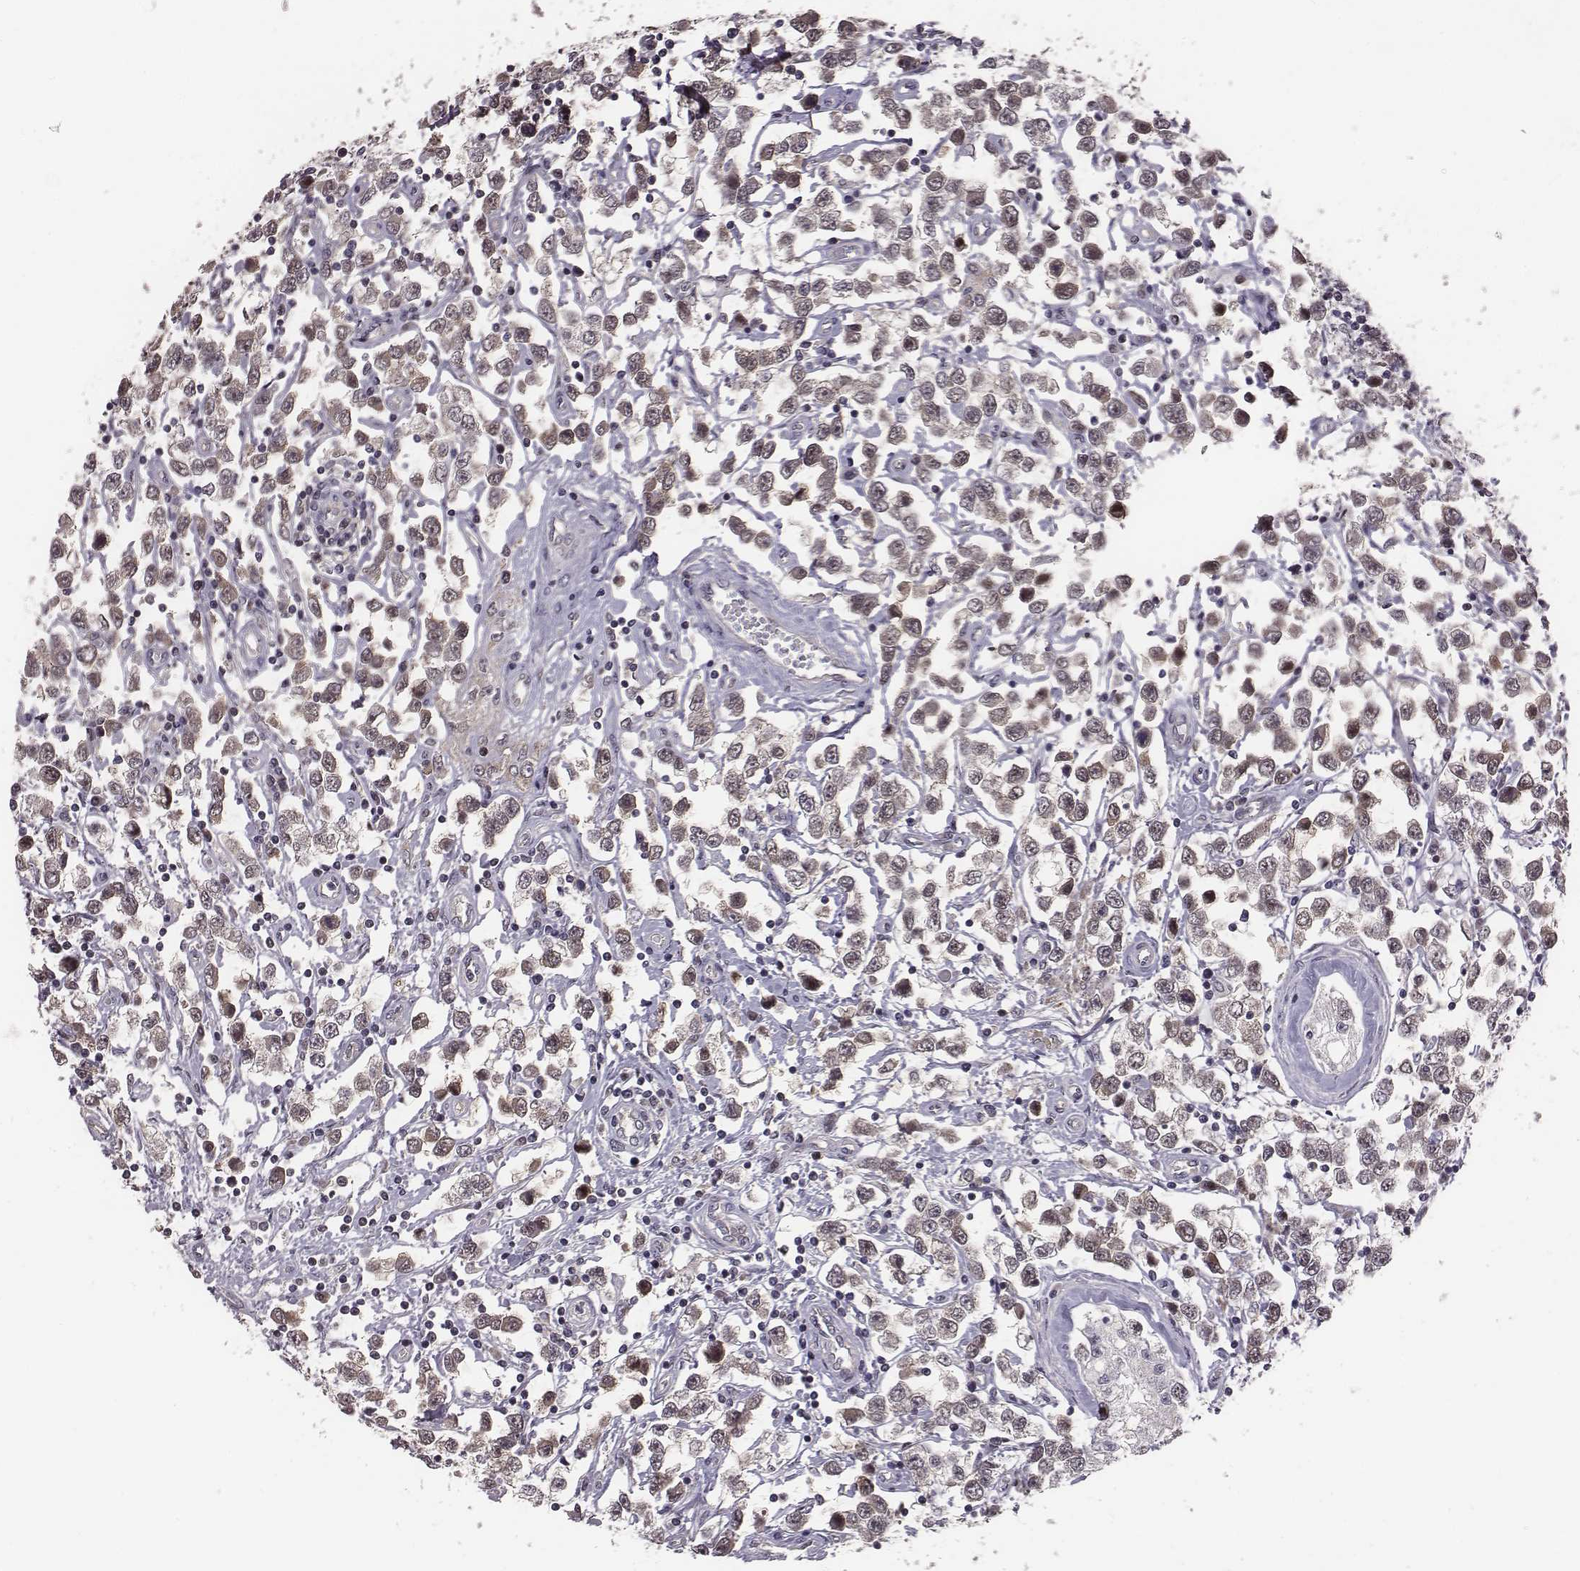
{"staining": {"intensity": "weak", "quantity": ">75%", "location": "cytoplasmic/membranous"}, "tissue": "testis cancer", "cell_type": "Tumor cells", "image_type": "cancer", "snomed": [{"axis": "morphology", "description": "Seminoma, NOS"}, {"axis": "topography", "description": "Testis"}], "caption": "Brown immunohistochemical staining in testis cancer demonstrates weak cytoplasmic/membranous staining in about >75% of tumor cells.", "gene": "SMURF2", "patient": {"sex": "male", "age": 34}}